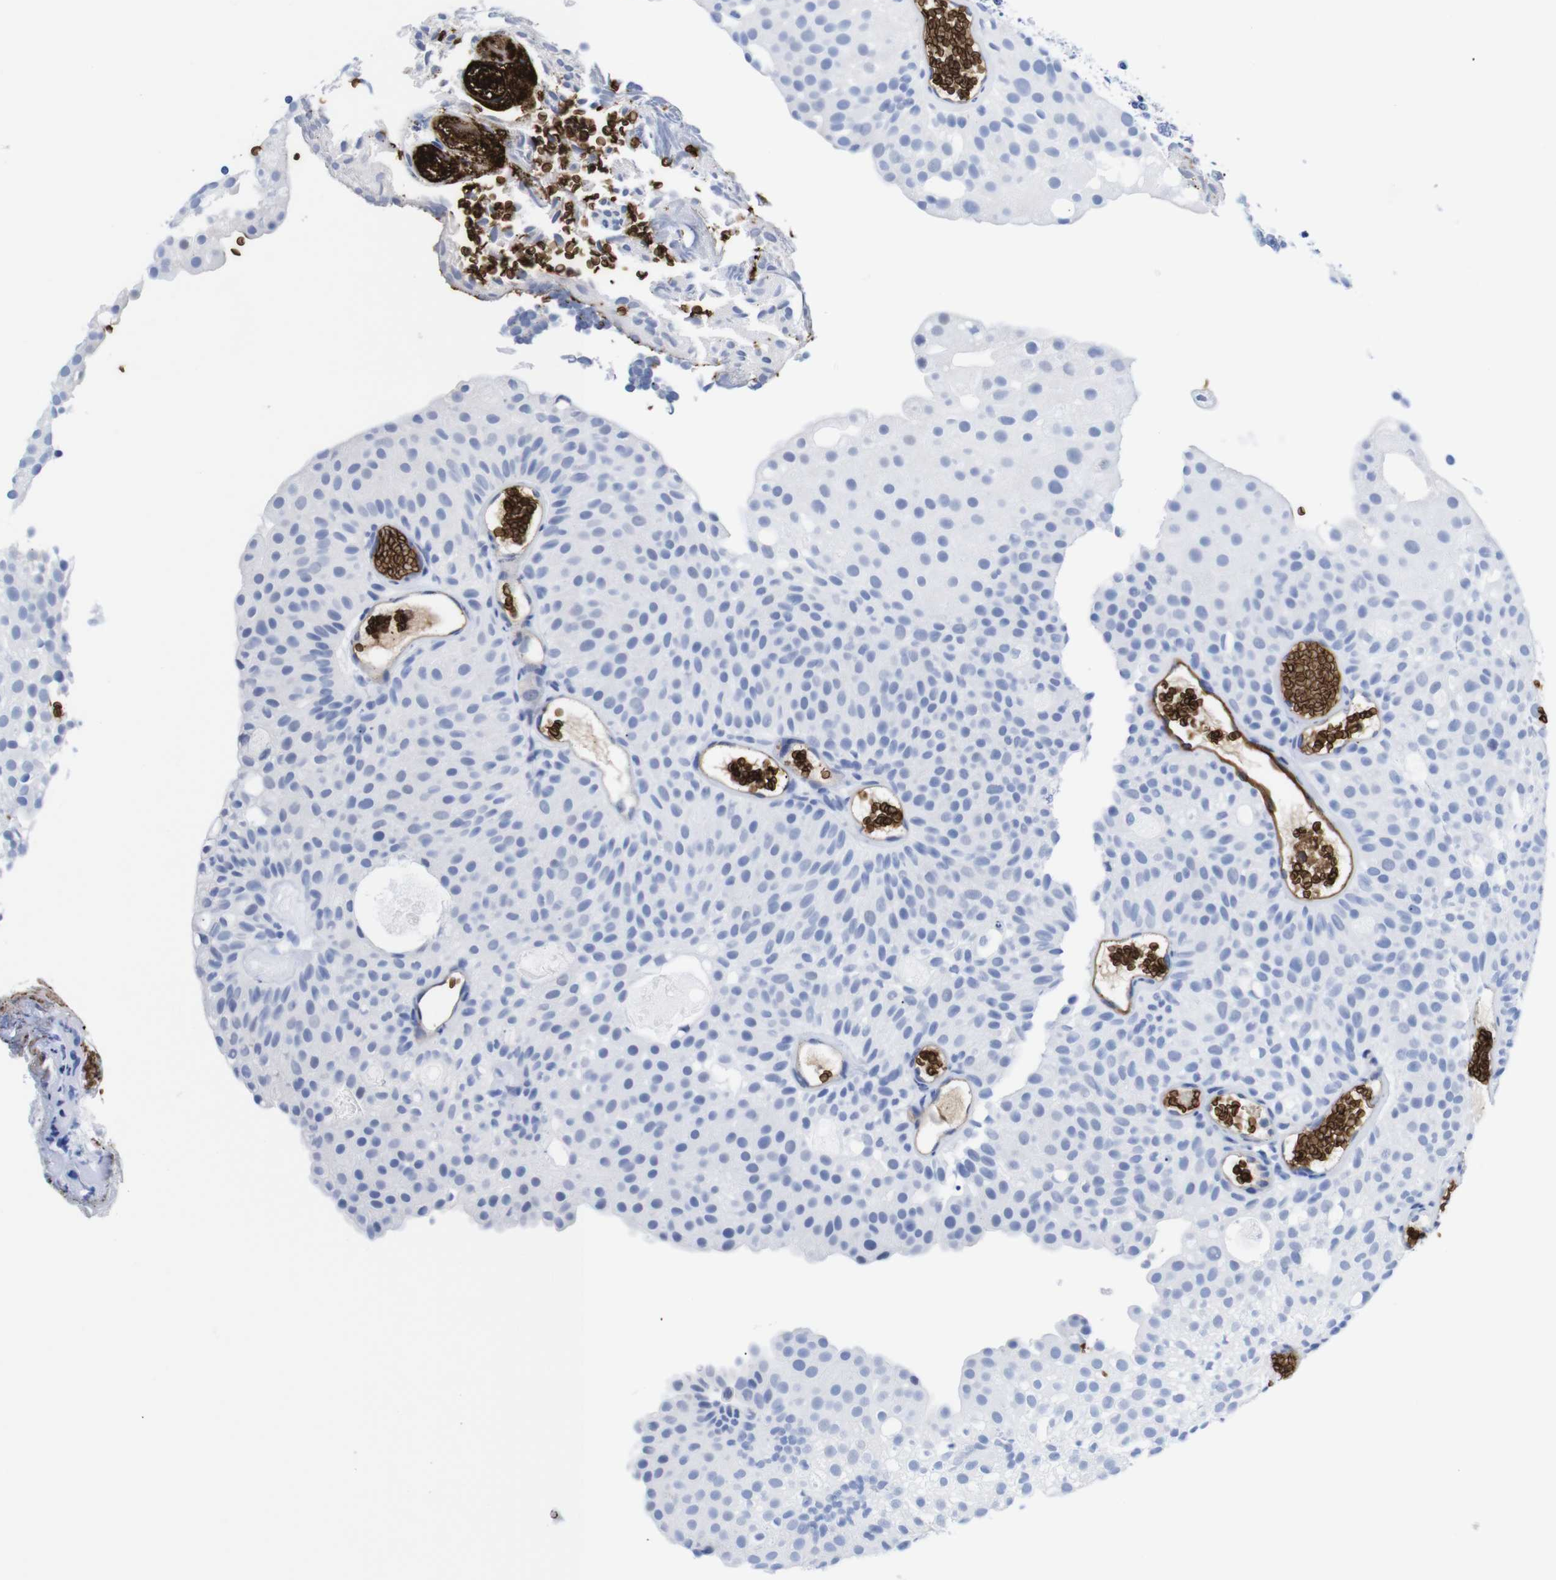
{"staining": {"intensity": "negative", "quantity": "none", "location": "none"}, "tissue": "urothelial cancer", "cell_type": "Tumor cells", "image_type": "cancer", "snomed": [{"axis": "morphology", "description": "Urothelial carcinoma, Low grade"}, {"axis": "topography", "description": "Urinary bladder"}], "caption": "An image of human urothelial cancer is negative for staining in tumor cells. Brightfield microscopy of IHC stained with DAB (brown) and hematoxylin (blue), captured at high magnification.", "gene": "S1PR2", "patient": {"sex": "male", "age": 78}}